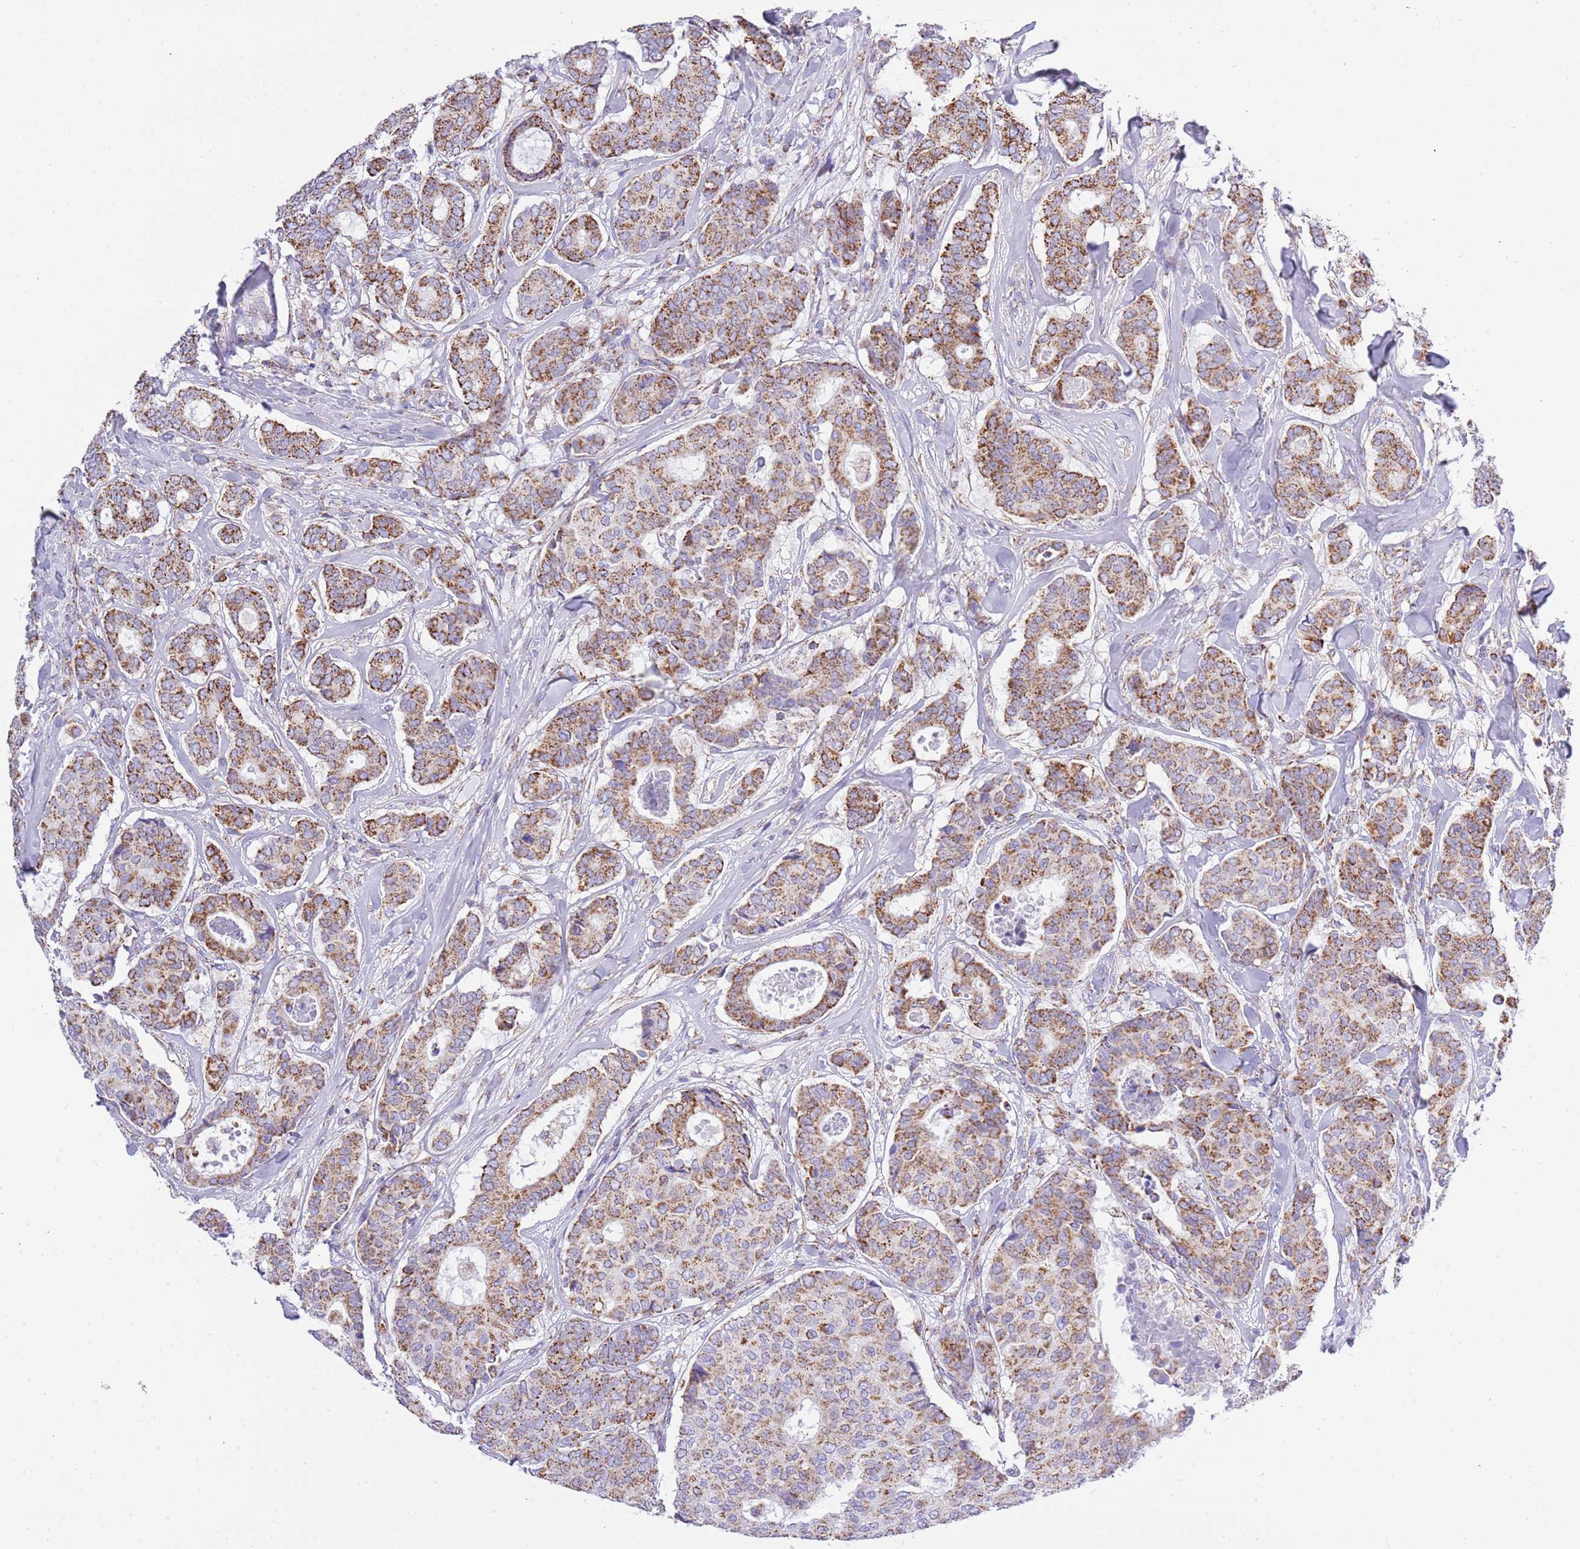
{"staining": {"intensity": "moderate", "quantity": ">75%", "location": "cytoplasmic/membranous"}, "tissue": "breast cancer", "cell_type": "Tumor cells", "image_type": "cancer", "snomed": [{"axis": "morphology", "description": "Duct carcinoma"}, {"axis": "topography", "description": "Breast"}], "caption": "Immunohistochemistry (IHC) image of neoplastic tissue: human breast cancer stained using immunohistochemistry demonstrates medium levels of moderate protein expression localized specifically in the cytoplasmic/membranous of tumor cells, appearing as a cytoplasmic/membranous brown color.", "gene": "SUCLG2", "patient": {"sex": "female", "age": 75}}